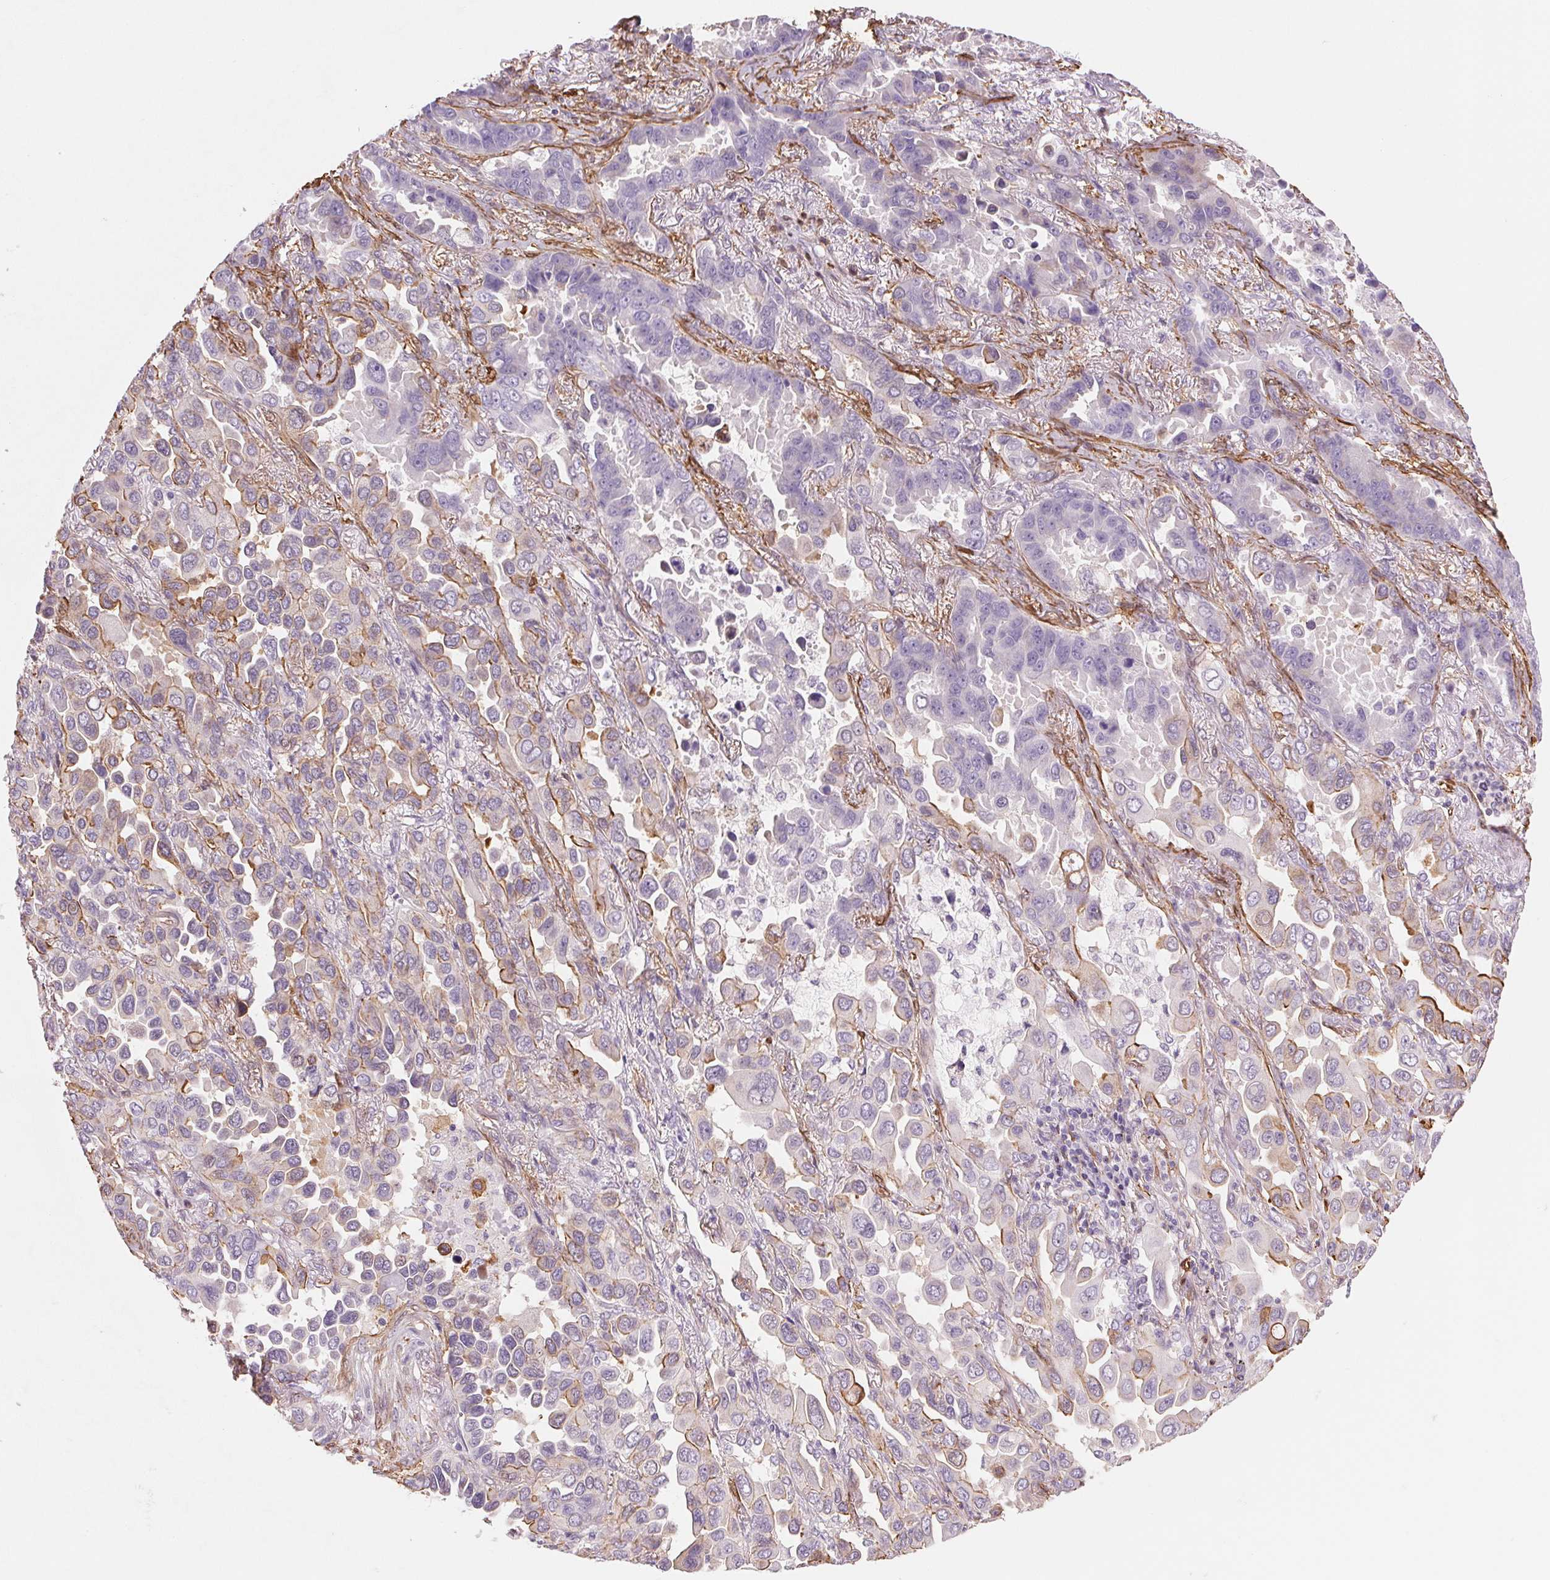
{"staining": {"intensity": "negative", "quantity": "none", "location": "none"}, "tissue": "lung cancer", "cell_type": "Tumor cells", "image_type": "cancer", "snomed": [{"axis": "morphology", "description": "Adenocarcinoma, NOS"}, {"axis": "topography", "description": "Lung"}], "caption": "Immunohistochemistry (IHC) image of lung cancer stained for a protein (brown), which exhibits no positivity in tumor cells.", "gene": "GPX8", "patient": {"sex": "male", "age": 64}}